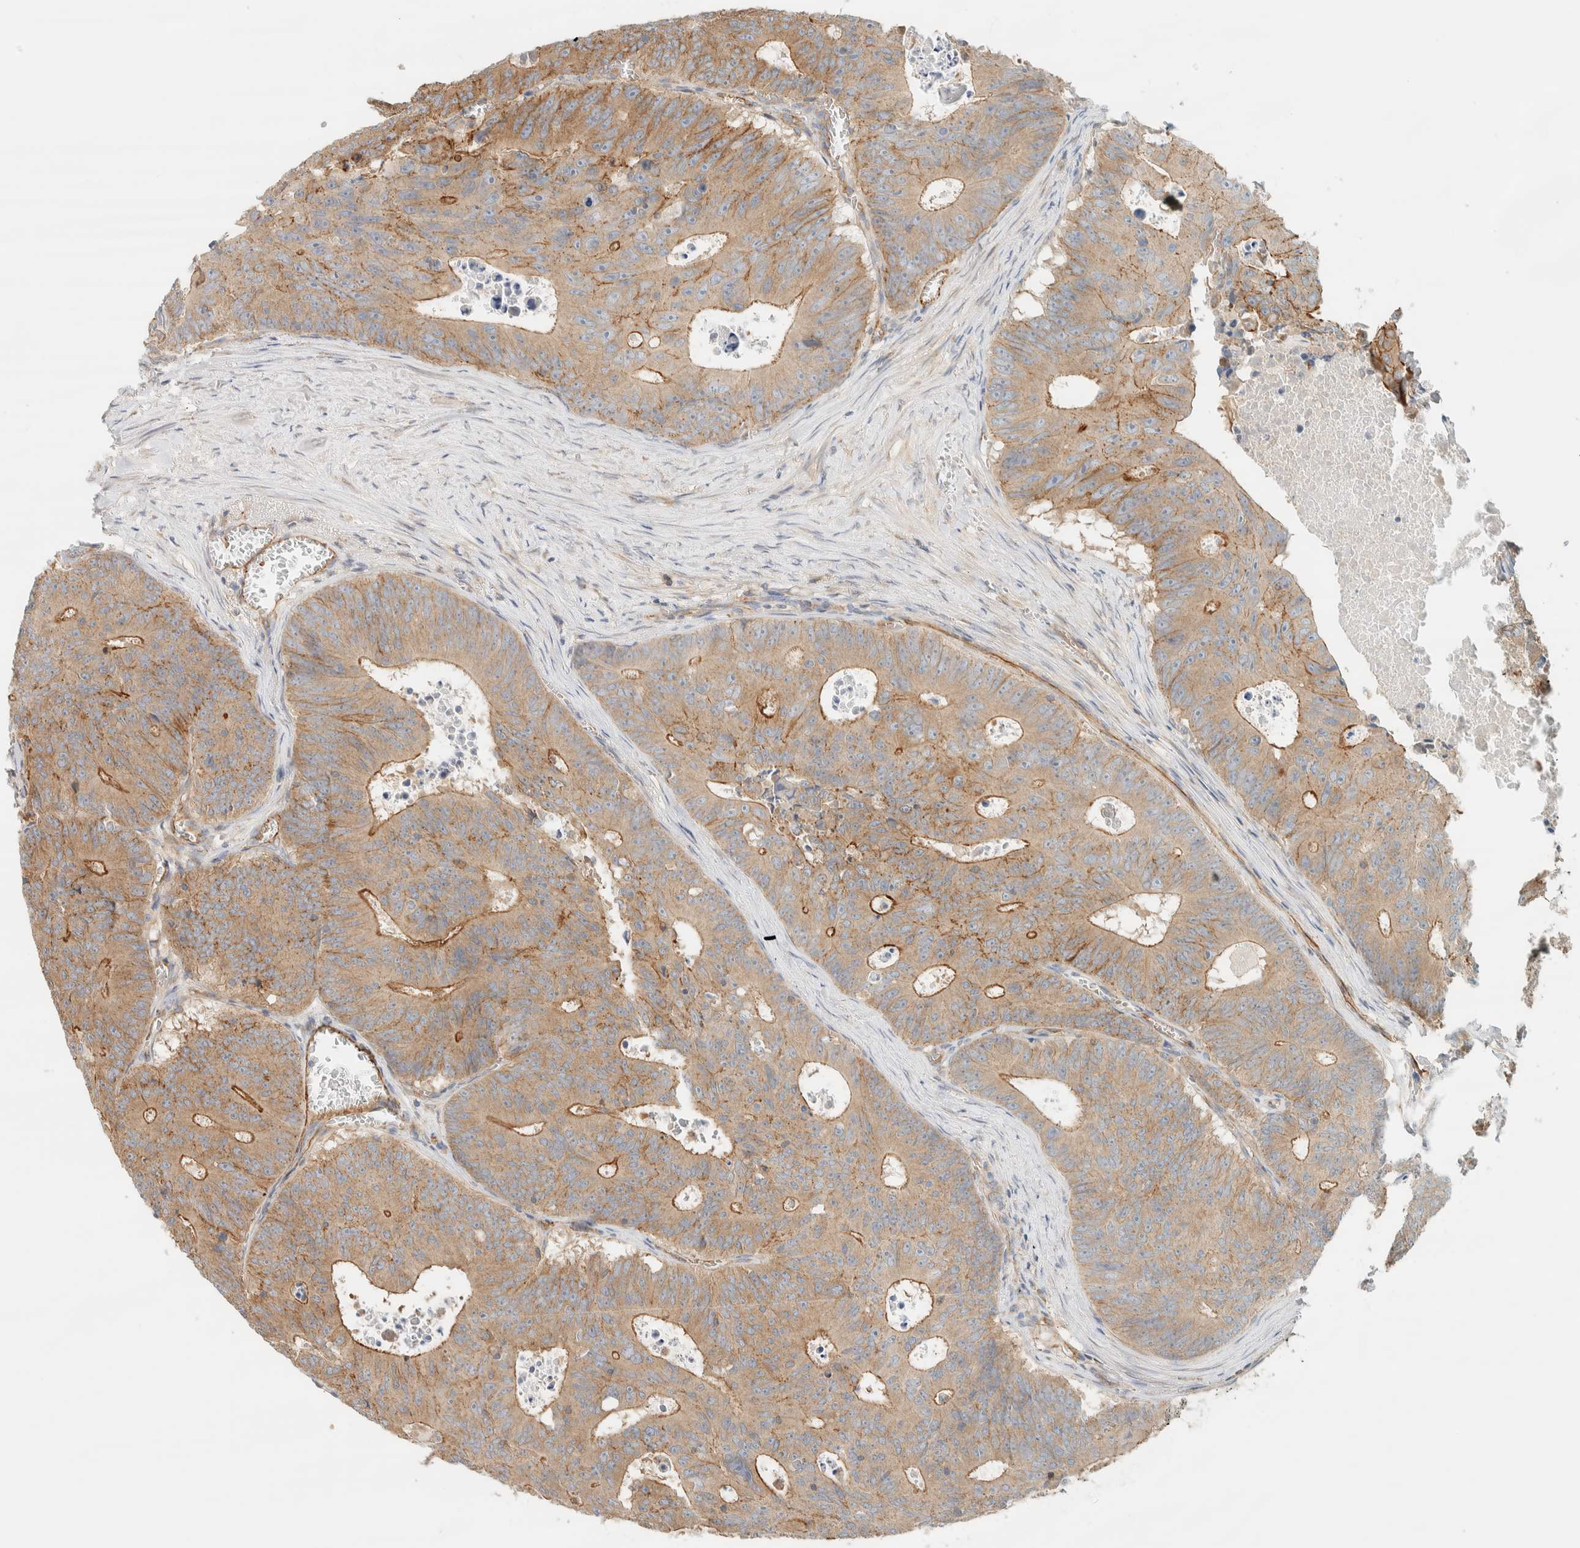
{"staining": {"intensity": "moderate", "quantity": ">75%", "location": "cytoplasmic/membranous"}, "tissue": "colorectal cancer", "cell_type": "Tumor cells", "image_type": "cancer", "snomed": [{"axis": "morphology", "description": "Adenocarcinoma, NOS"}, {"axis": "topography", "description": "Colon"}], "caption": "This is a histology image of immunohistochemistry (IHC) staining of adenocarcinoma (colorectal), which shows moderate expression in the cytoplasmic/membranous of tumor cells.", "gene": "LIMA1", "patient": {"sex": "male", "age": 87}}